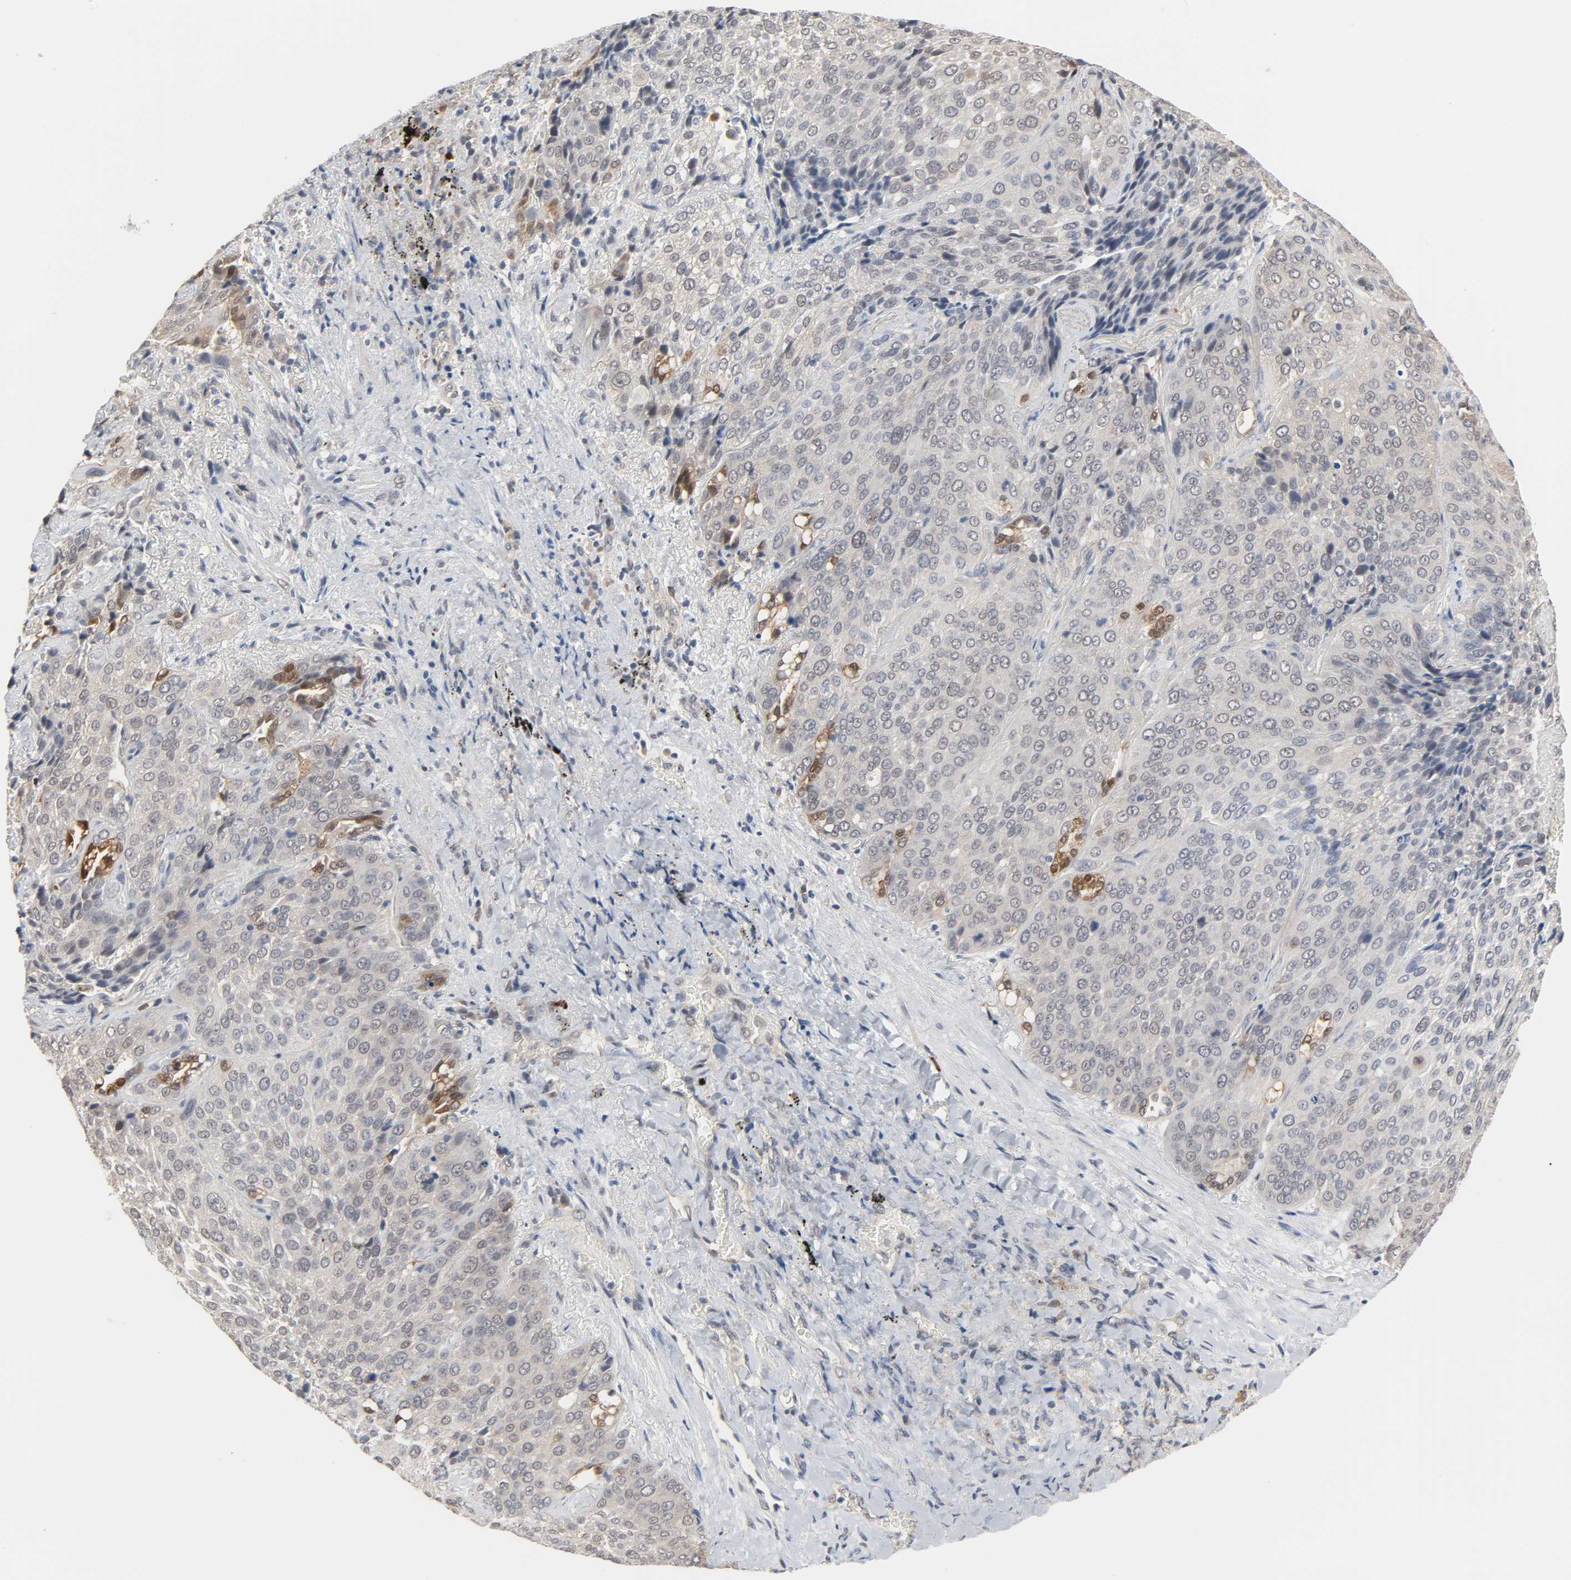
{"staining": {"intensity": "moderate", "quantity": "<25%", "location": "cytoplasmic/membranous"}, "tissue": "lung cancer", "cell_type": "Tumor cells", "image_type": "cancer", "snomed": [{"axis": "morphology", "description": "Squamous cell carcinoma, NOS"}, {"axis": "topography", "description": "Lung"}], "caption": "Protein expression analysis of lung squamous cell carcinoma reveals moderate cytoplasmic/membranous staining in about <25% of tumor cells.", "gene": "ACSS2", "patient": {"sex": "male", "age": 54}}